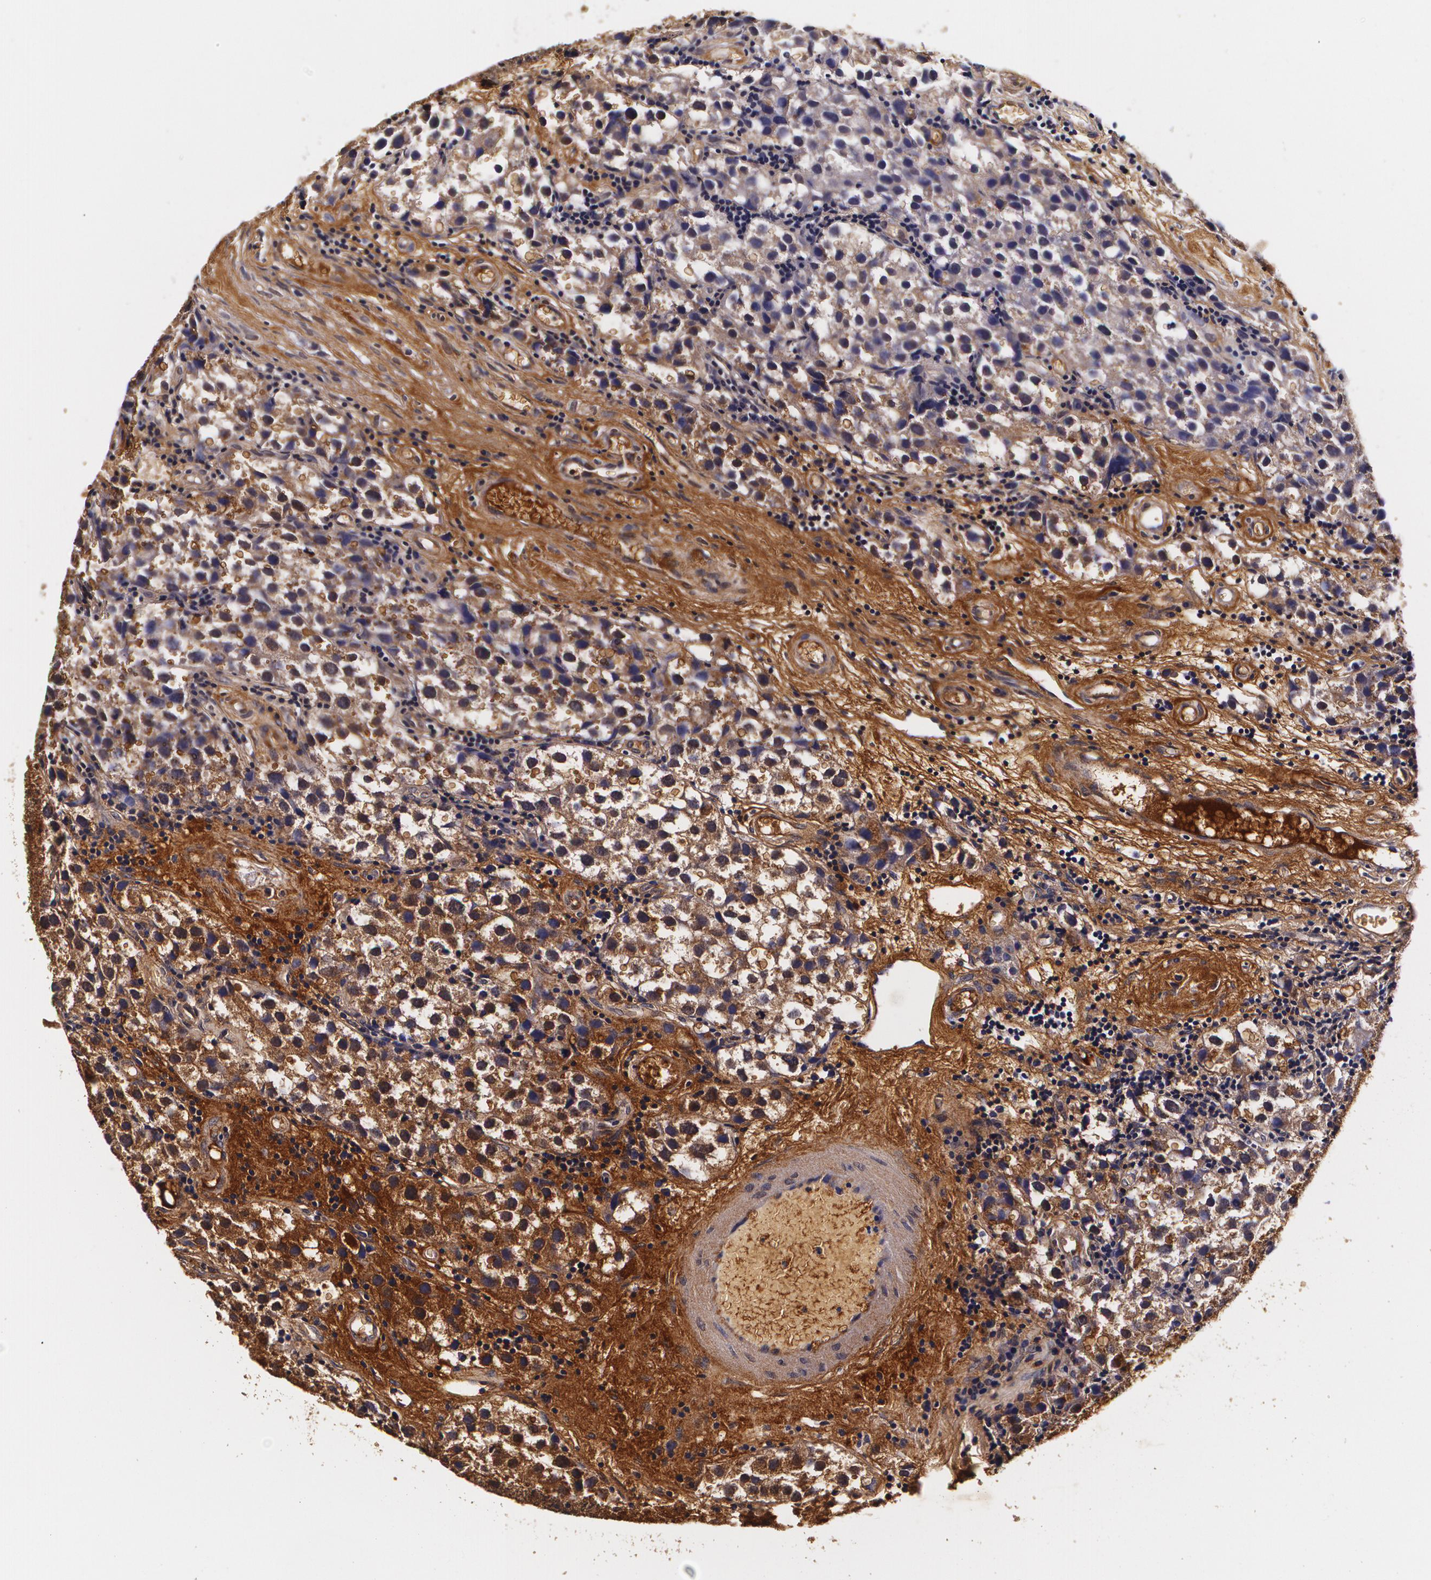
{"staining": {"intensity": "moderate", "quantity": ">75%", "location": "cytoplasmic/membranous"}, "tissue": "testis cancer", "cell_type": "Tumor cells", "image_type": "cancer", "snomed": [{"axis": "morphology", "description": "Seminoma, NOS"}, {"axis": "topography", "description": "Testis"}], "caption": "Approximately >75% of tumor cells in human testis cancer (seminoma) show moderate cytoplasmic/membranous protein positivity as visualized by brown immunohistochemical staining.", "gene": "TTR", "patient": {"sex": "male", "age": 39}}